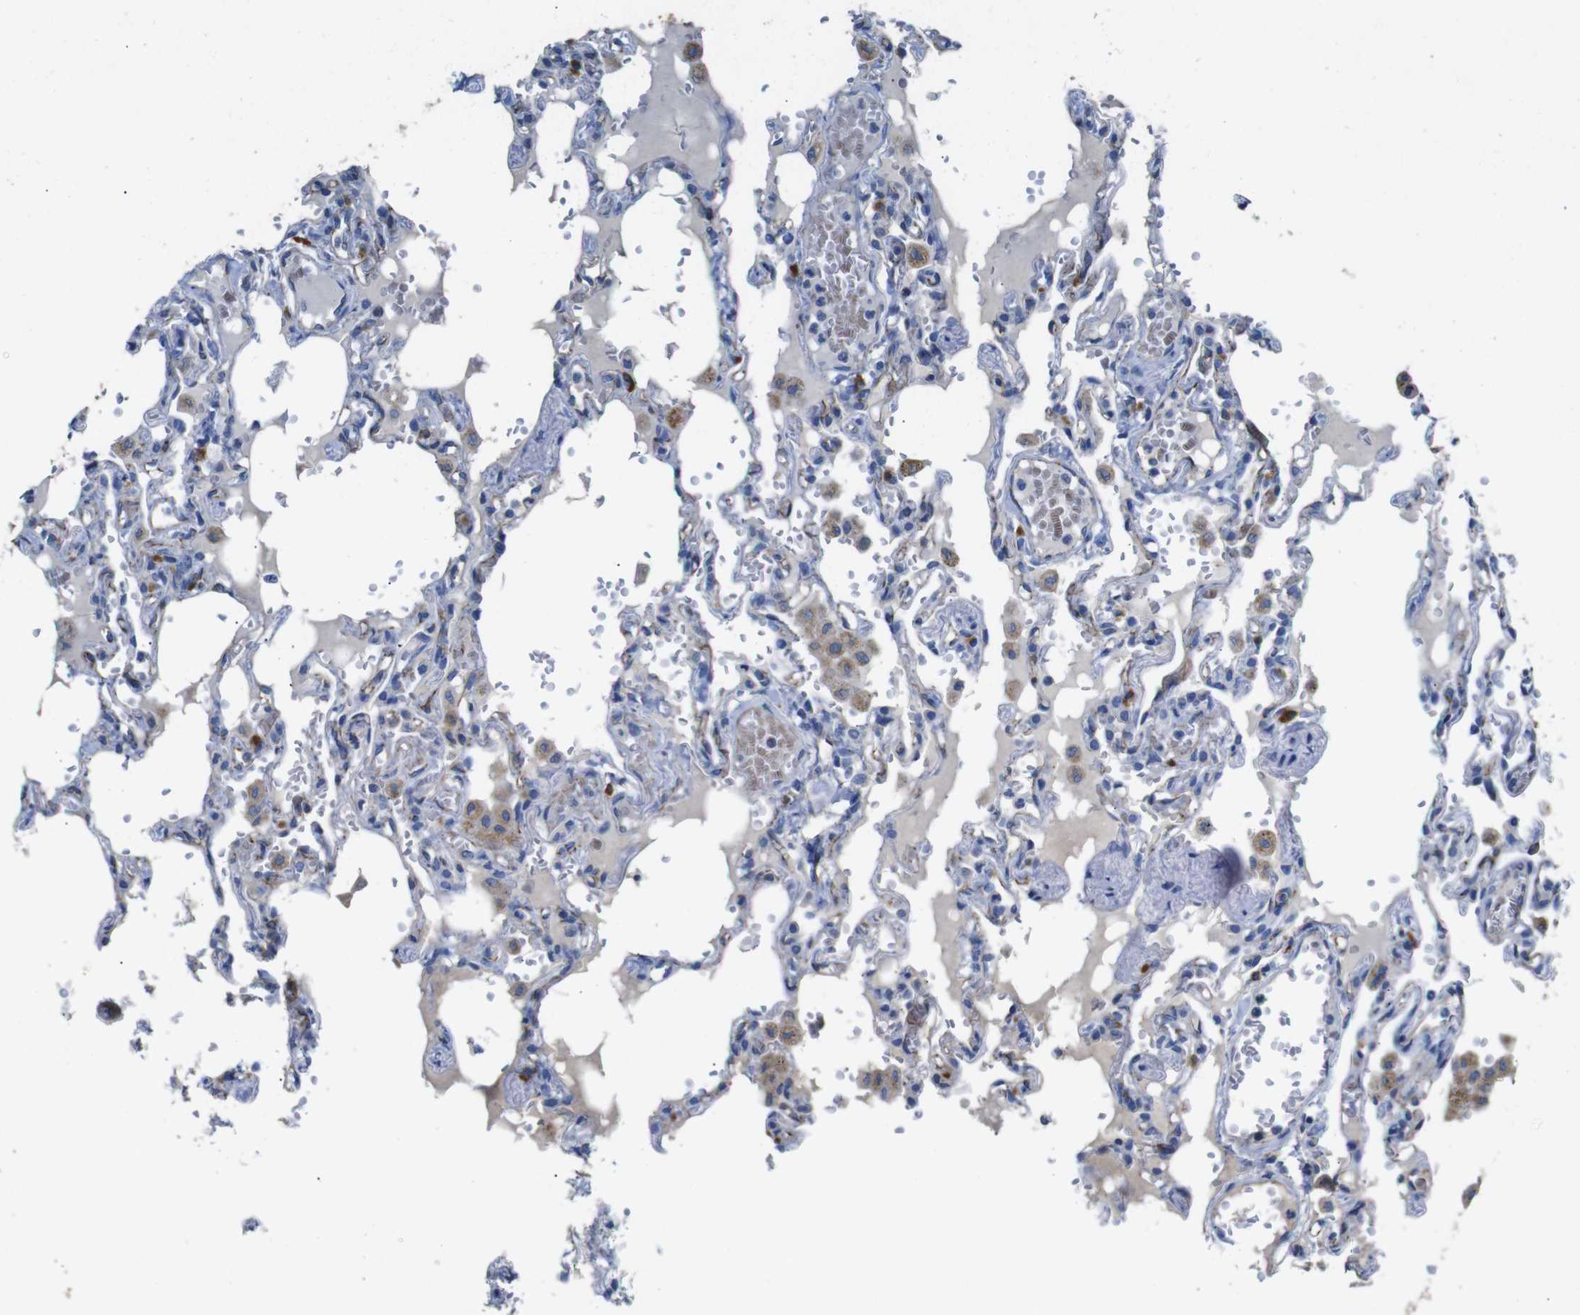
{"staining": {"intensity": "weak", "quantity": "<25%", "location": "cytoplasmic/membranous"}, "tissue": "lung", "cell_type": "Alveolar cells", "image_type": "normal", "snomed": [{"axis": "morphology", "description": "Normal tissue, NOS"}, {"axis": "topography", "description": "Lung"}], "caption": "Immunohistochemistry histopathology image of unremarkable lung: human lung stained with DAB (3,3'-diaminobenzidine) displays no significant protein positivity in alveolar cells.", "gene": "NHLRC3", "patient": {"sex": "male", "age": 21}}